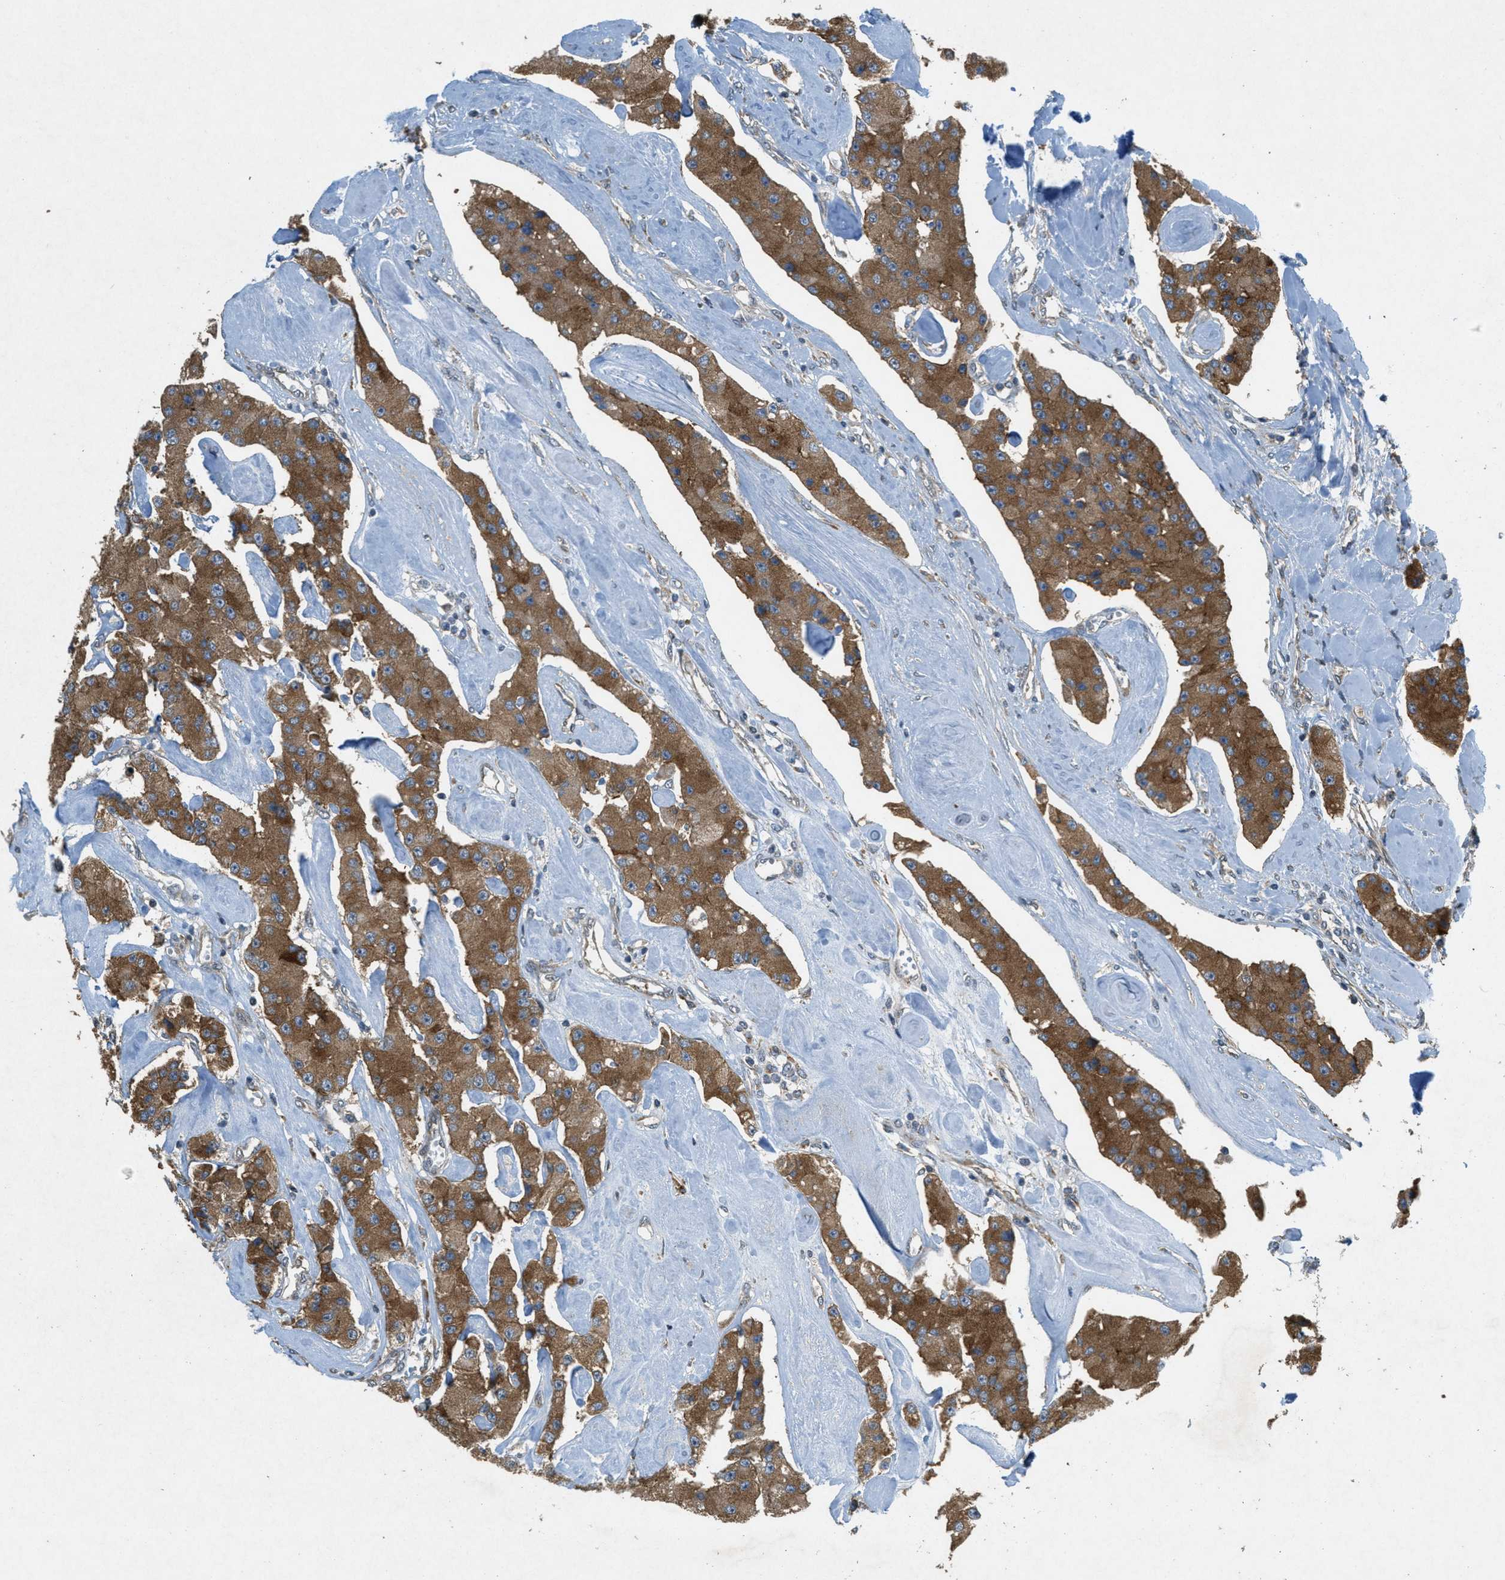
{"staining": {"intensity": "moderate", "quantity": ">75%", "location": "cytoplasmic/membranous"}, "tissue": "carcinoid", "cell_type": "Tumor cells", "image_type": "cancer", "snomed": [{"axis": "morphology", "description": "Carcinoid, malignant, NOS"}, {"axis": "topography", "description": "Pancreas"}], "caption": "Protein analysis of malignant carcinoid tissue displays moderate cytoplasmic/membranous positivity in approximately >75% of tumor cells.", "gene": "PPP1R15A", "patient": {"sex": "male", "age": 41}}